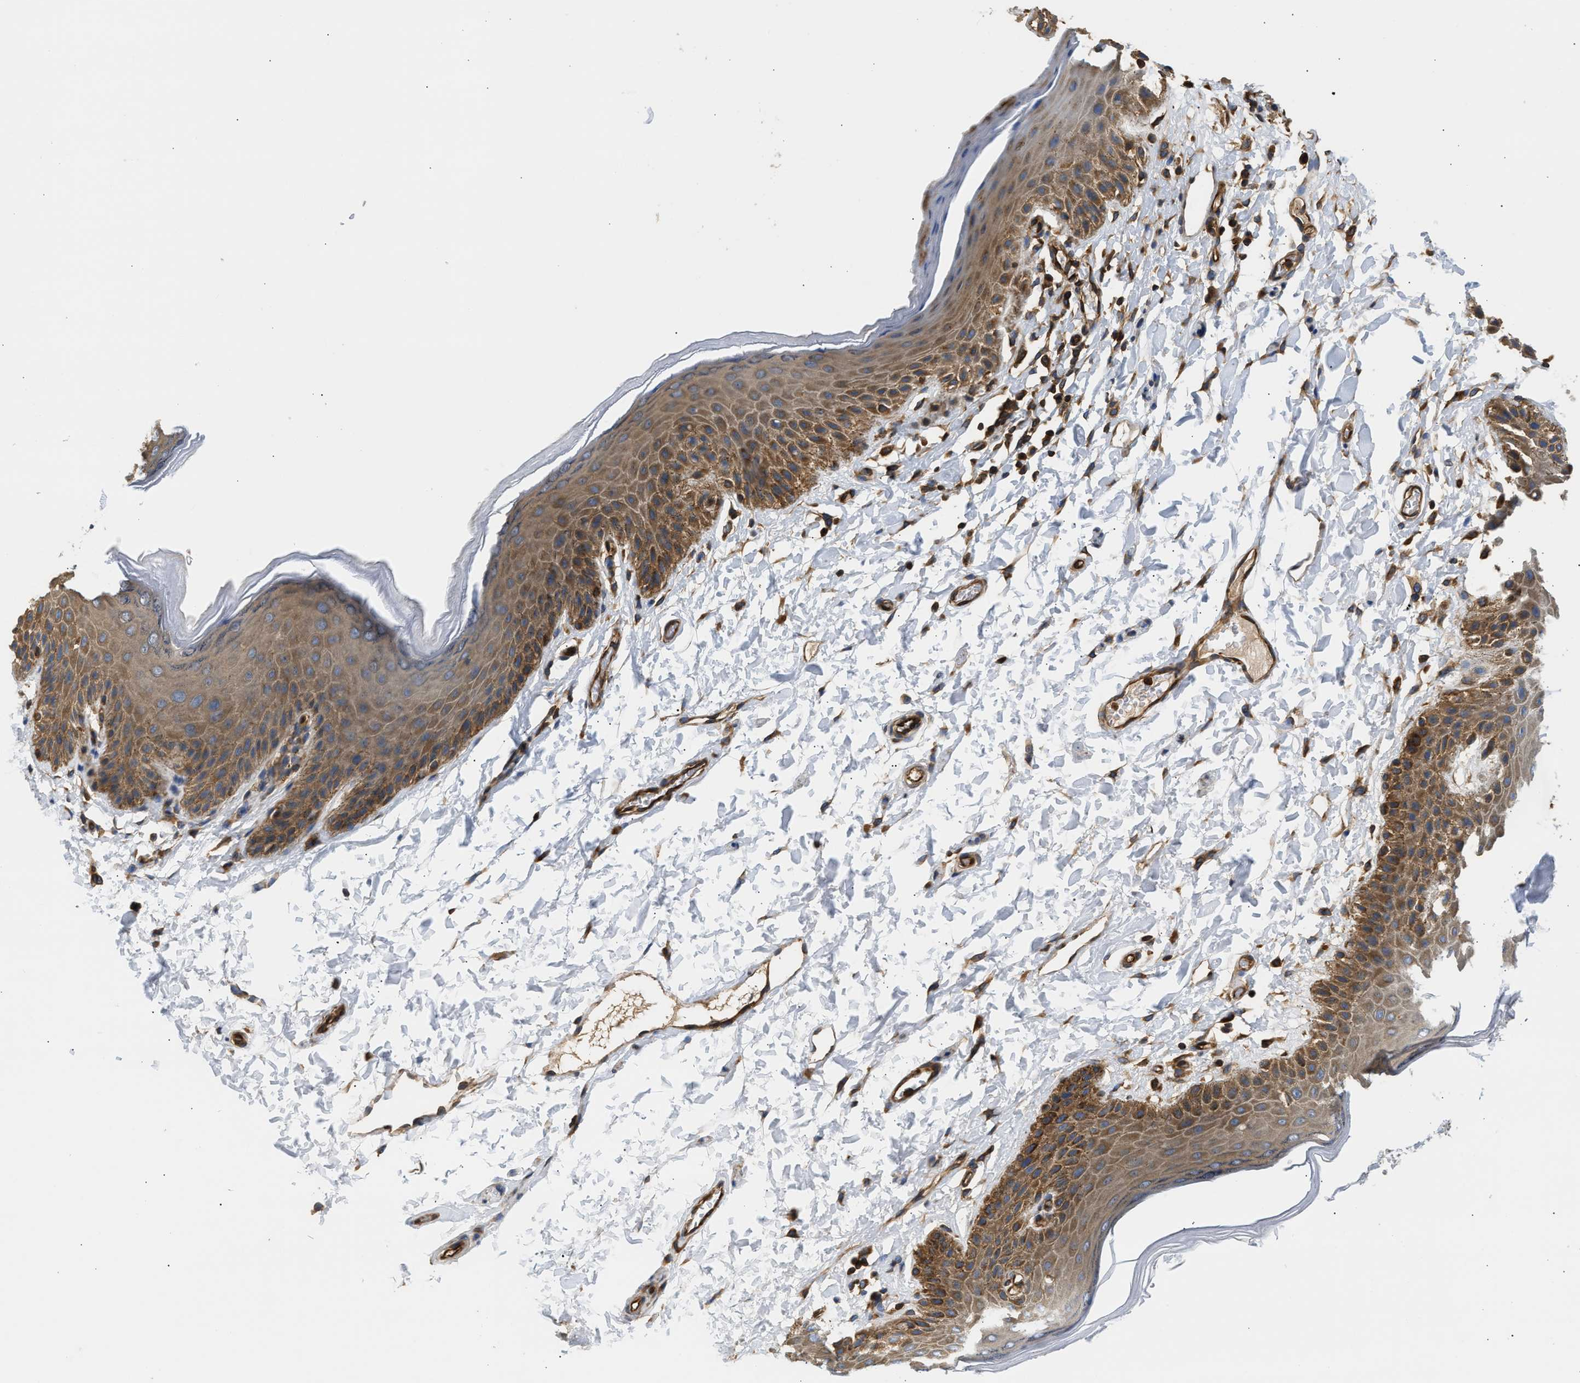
{"staining": {"intensity": "moderate", "quantity": ">75%", "location": "cytoplasmic/membranous"}, "tissue": "skin", "cell_type": "Epidermal cells", "image_type": "normal", "snomed": [{"axis": "morphology", "description": "Normal tissue, NOS"}, {"axis": "topography", "description": "Anal"}], "caption": "About >75% of epidermal cells in benign skin display moderate cytoplasmic/membranous protein positivity as visualized by brown immunohistochemical staining.", "gene": "SAMD9L", "patient": {"sex": "male", "age": 44}}